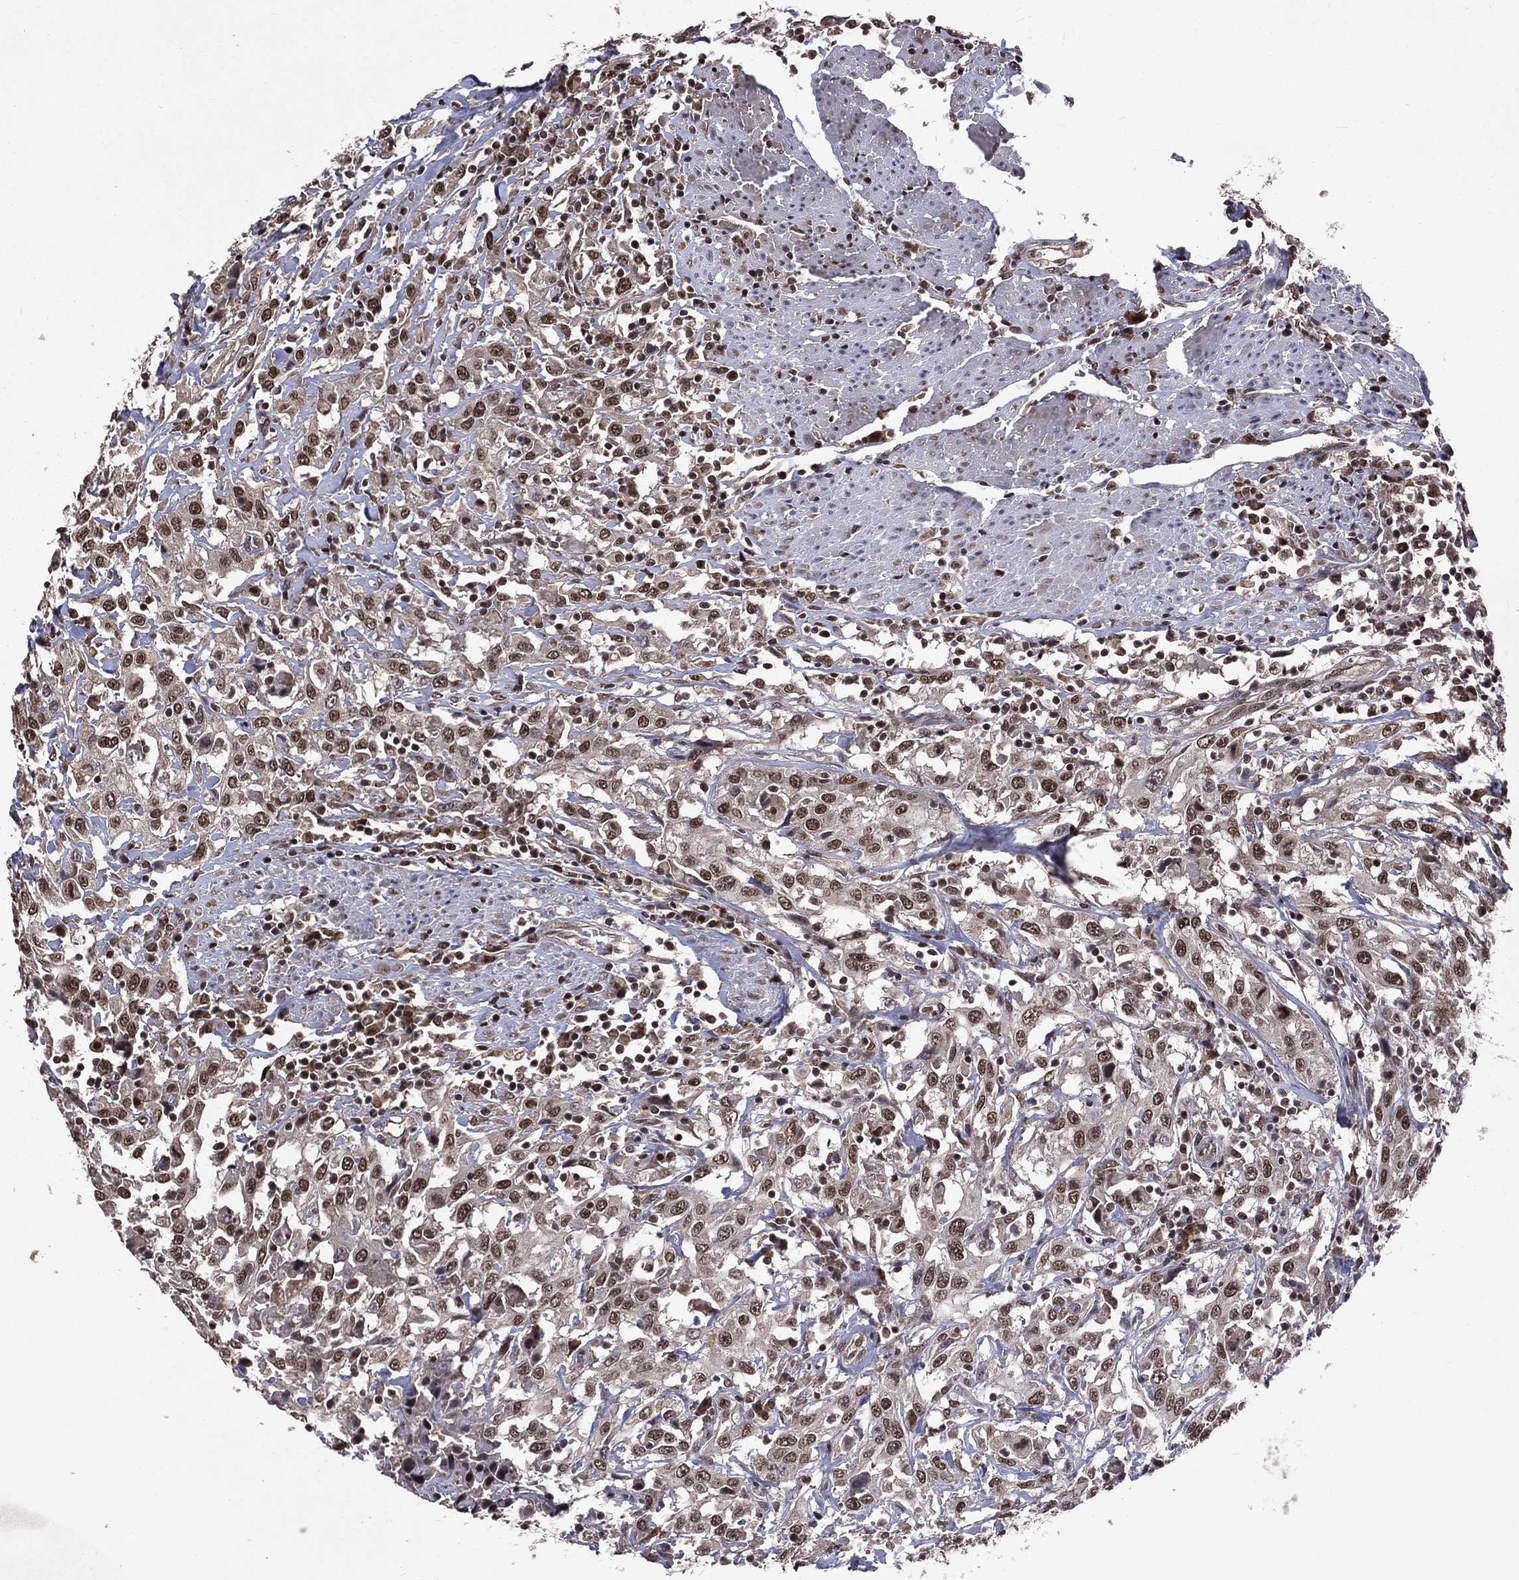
{"staining": {"intensity": "strong", "quantity": "25%-75%", "location": "nuclear"}, "tissue": "urothelial cancer", "cell_type": "Tumor cells", "image_type": "cancer", "snomed": [{"axis": "morphology", "description": "Urothelial carcinoma, High grade"}, {"axis": "topography", "description": "Urinary bladder"}], "caption": "This image exhibits IHC staining of human urothelial cancer, with high strong nuclear staining in about 25%-75% of tumor cells.", "gene": "DMAP1", "patient": {"sex": "male", "age": 61}}